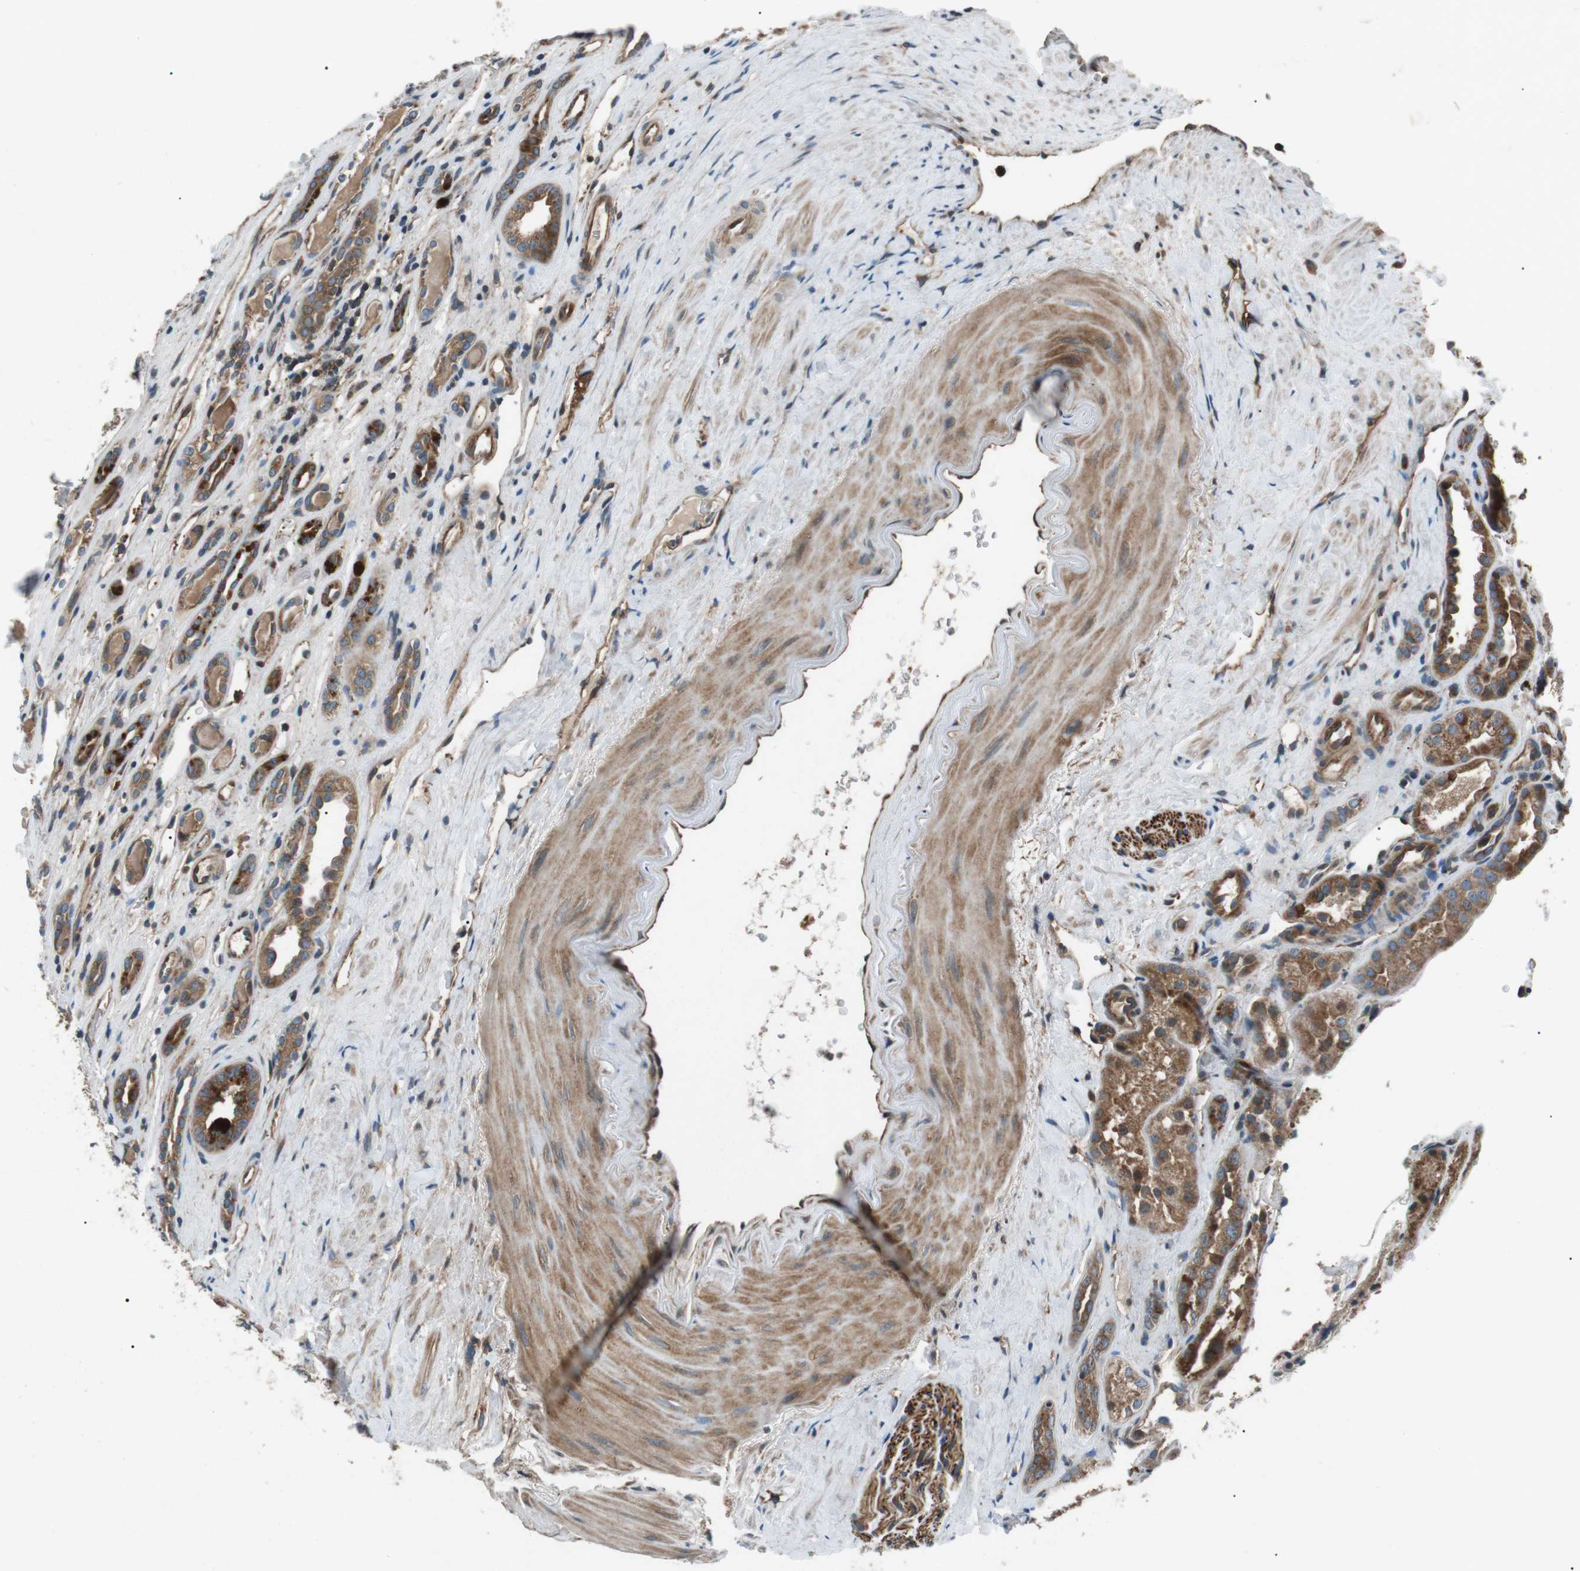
{"staining": {"intensity": "moderate", "quantity": ">75%", "location": "cytoplasmic/membranous"}, "tissue": "renal cancer", "cell_type": "Tumor cells", "image_type": "cancer", "snomed": [{"axis": "morphology", "description": "Adenocarcinoma, NOS"}, {"axis": "topography", "description": "Kidney"}], "caption": "Immunohistochemistry (IHC) histopathology image of human renal adenocarcinoma stained for a protein (brown), which displays medium levels of moderate cytoplasmic/membranous staining in about >75% of tumor cells.", "gene": "GPR161", "patient": {"sex": "female", "age": 60}}